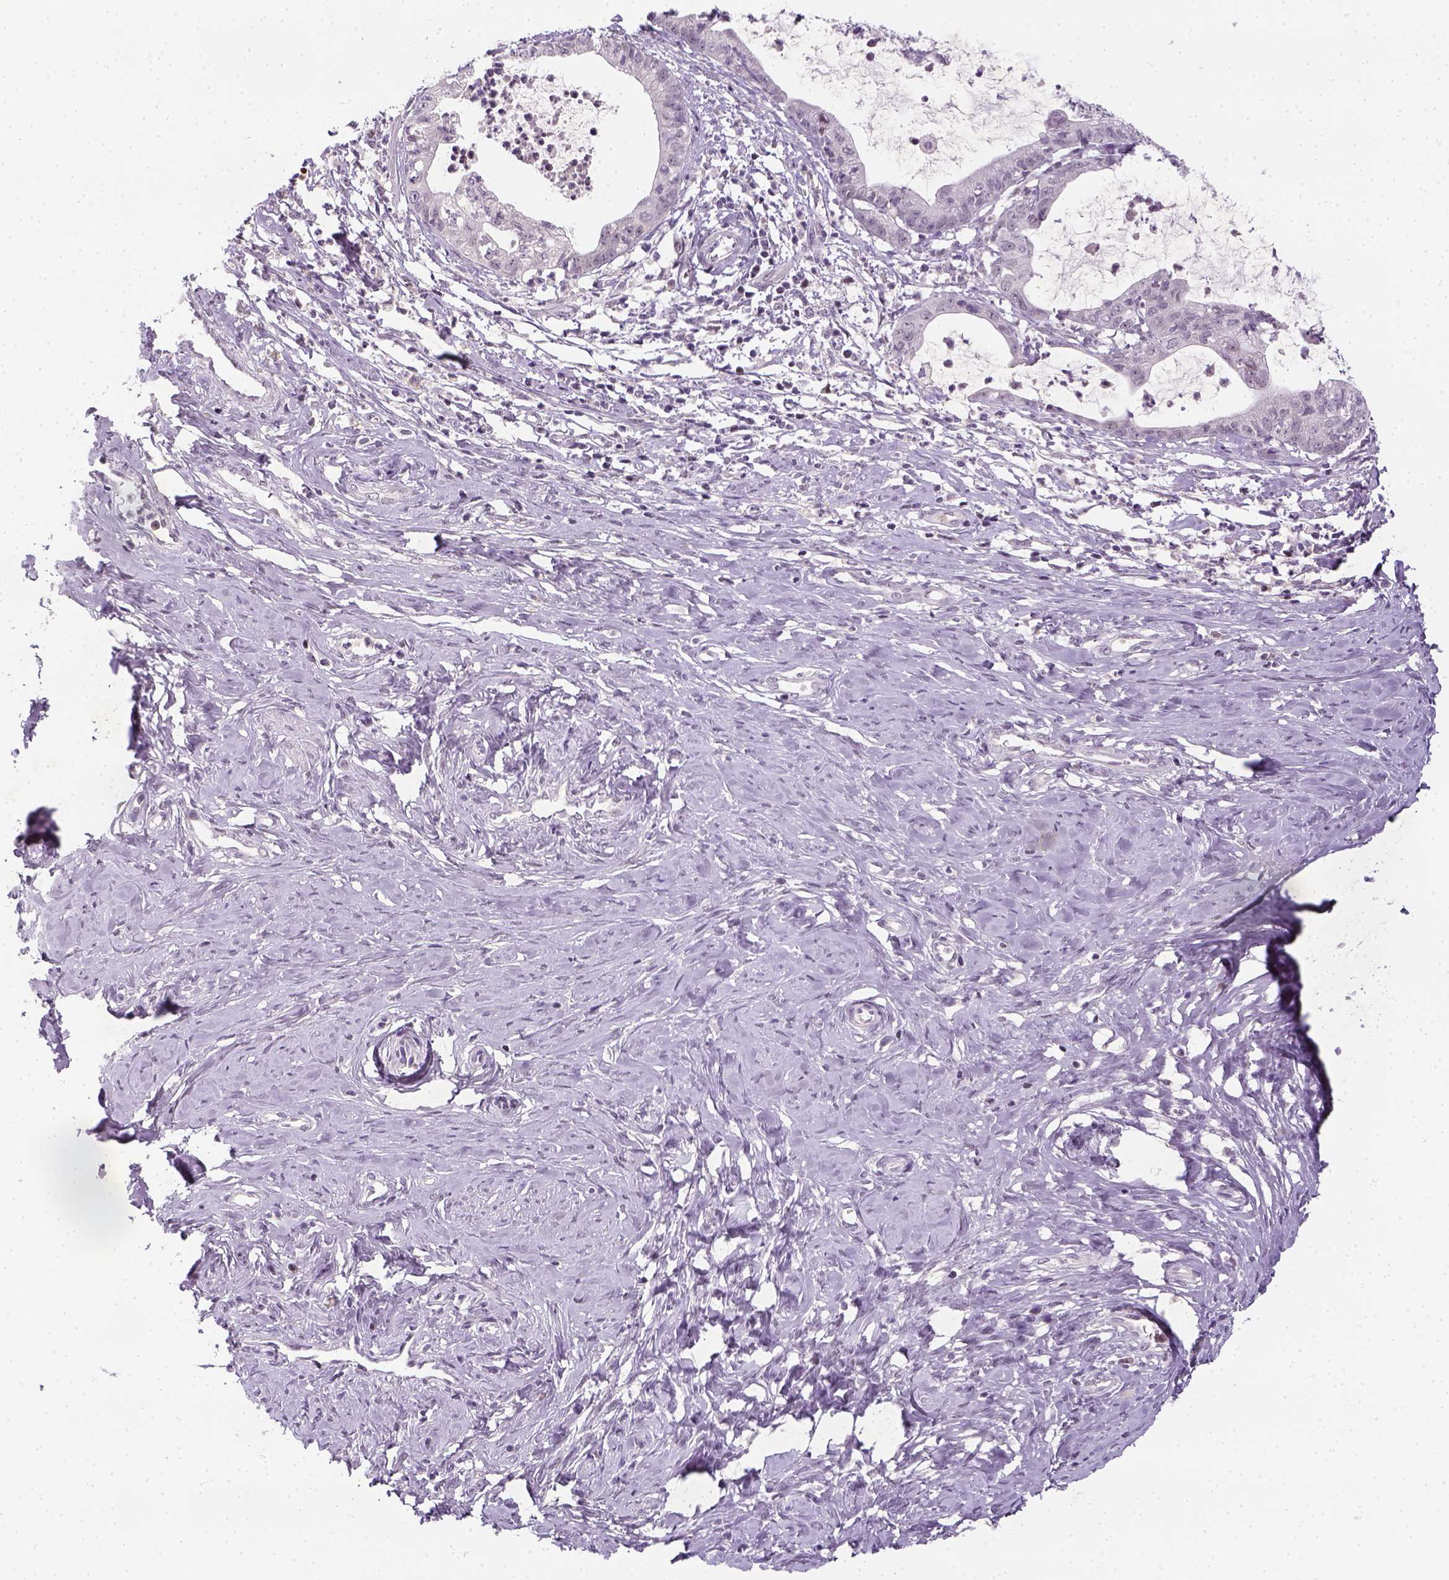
{"staining": {"intensity": "negative", "quantity": "none", "location": "none"}, "tissue": "cervical cancer", "cell_type": "Tumor cells", "image_type": "cancer", "snomed": [{"axis": "morphology", "description": "Normal tissue, NOS"}, {"axis": "morphology", "description": "Adenocarcinoma, NOS"}, {"axis": "topography", "description": "Cervix"}], "caption": "Image shows no significant protein expression in tumor cells of adenocarcinoma (cervical).", "gene": "MAGEB3", "patient": {"sex": "female", "age": 38}}